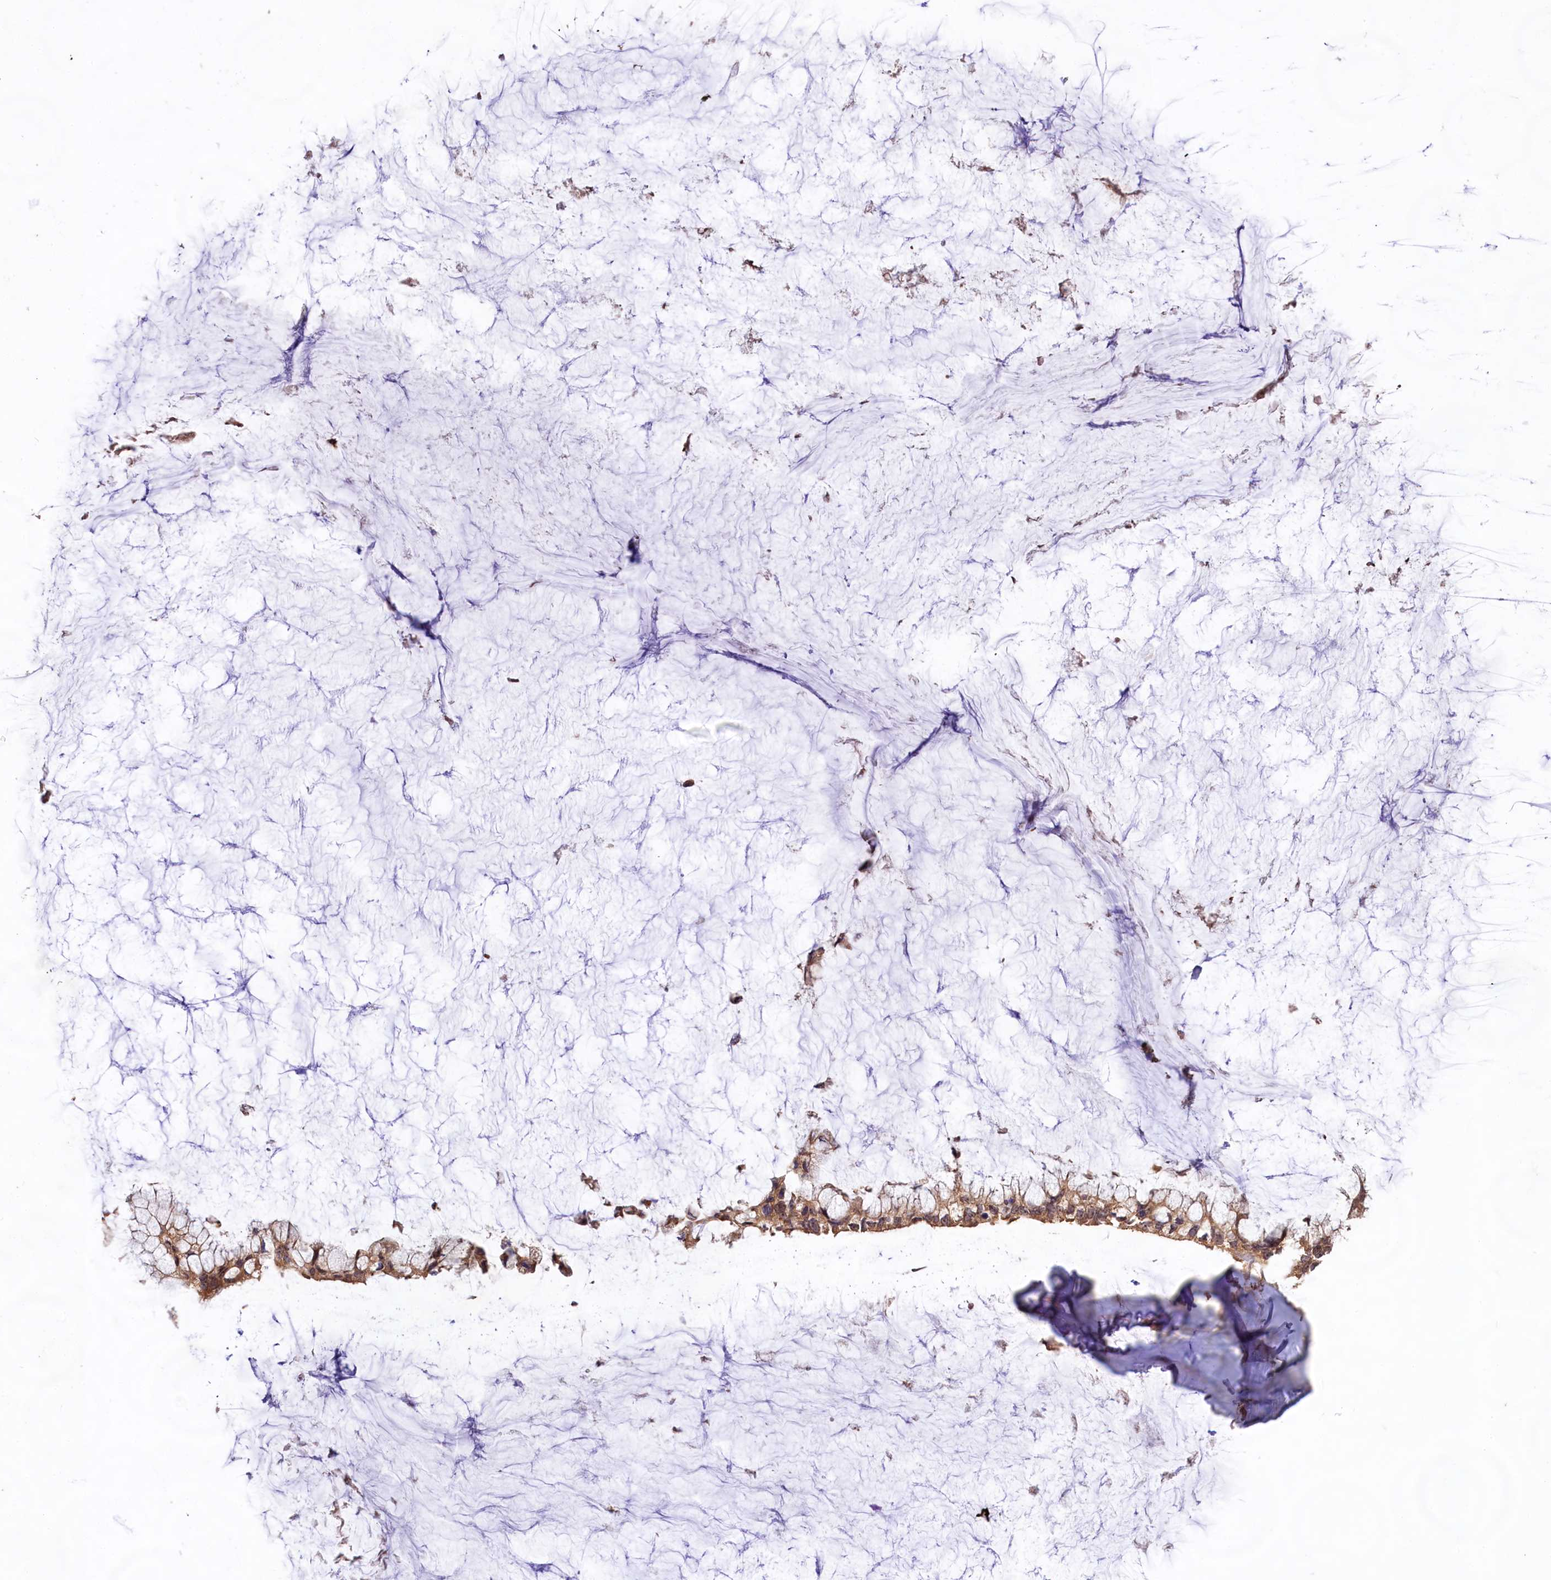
{"staining": {"intensity": "moderate", "quantity": ">75%", "location": "cytoplasmic/membranous"}, "tissue": "ovarian cancer", "cell_type": "Tumor cells", "image_type": "cancer", "snomed": [{"axis": "morphology", "description": "Cystadenocarcinoma, mucinous, NOS"}, {"axis": "topography", "description": "Ovary"}], "caption": "Immunohistochemical staining of ovarian cancer (mucinous cystadenocarcinoma) demonstrates moderate cytoplasmic/membranous protein positivity in about >75% of tumor cells. The staining is performed using DAB brown chromogen to label protein expression. The nuclei are counter-stained blue using hematoxylin.", "gene": "RRP8", "patient": {"sex": "female", "age": 39}}